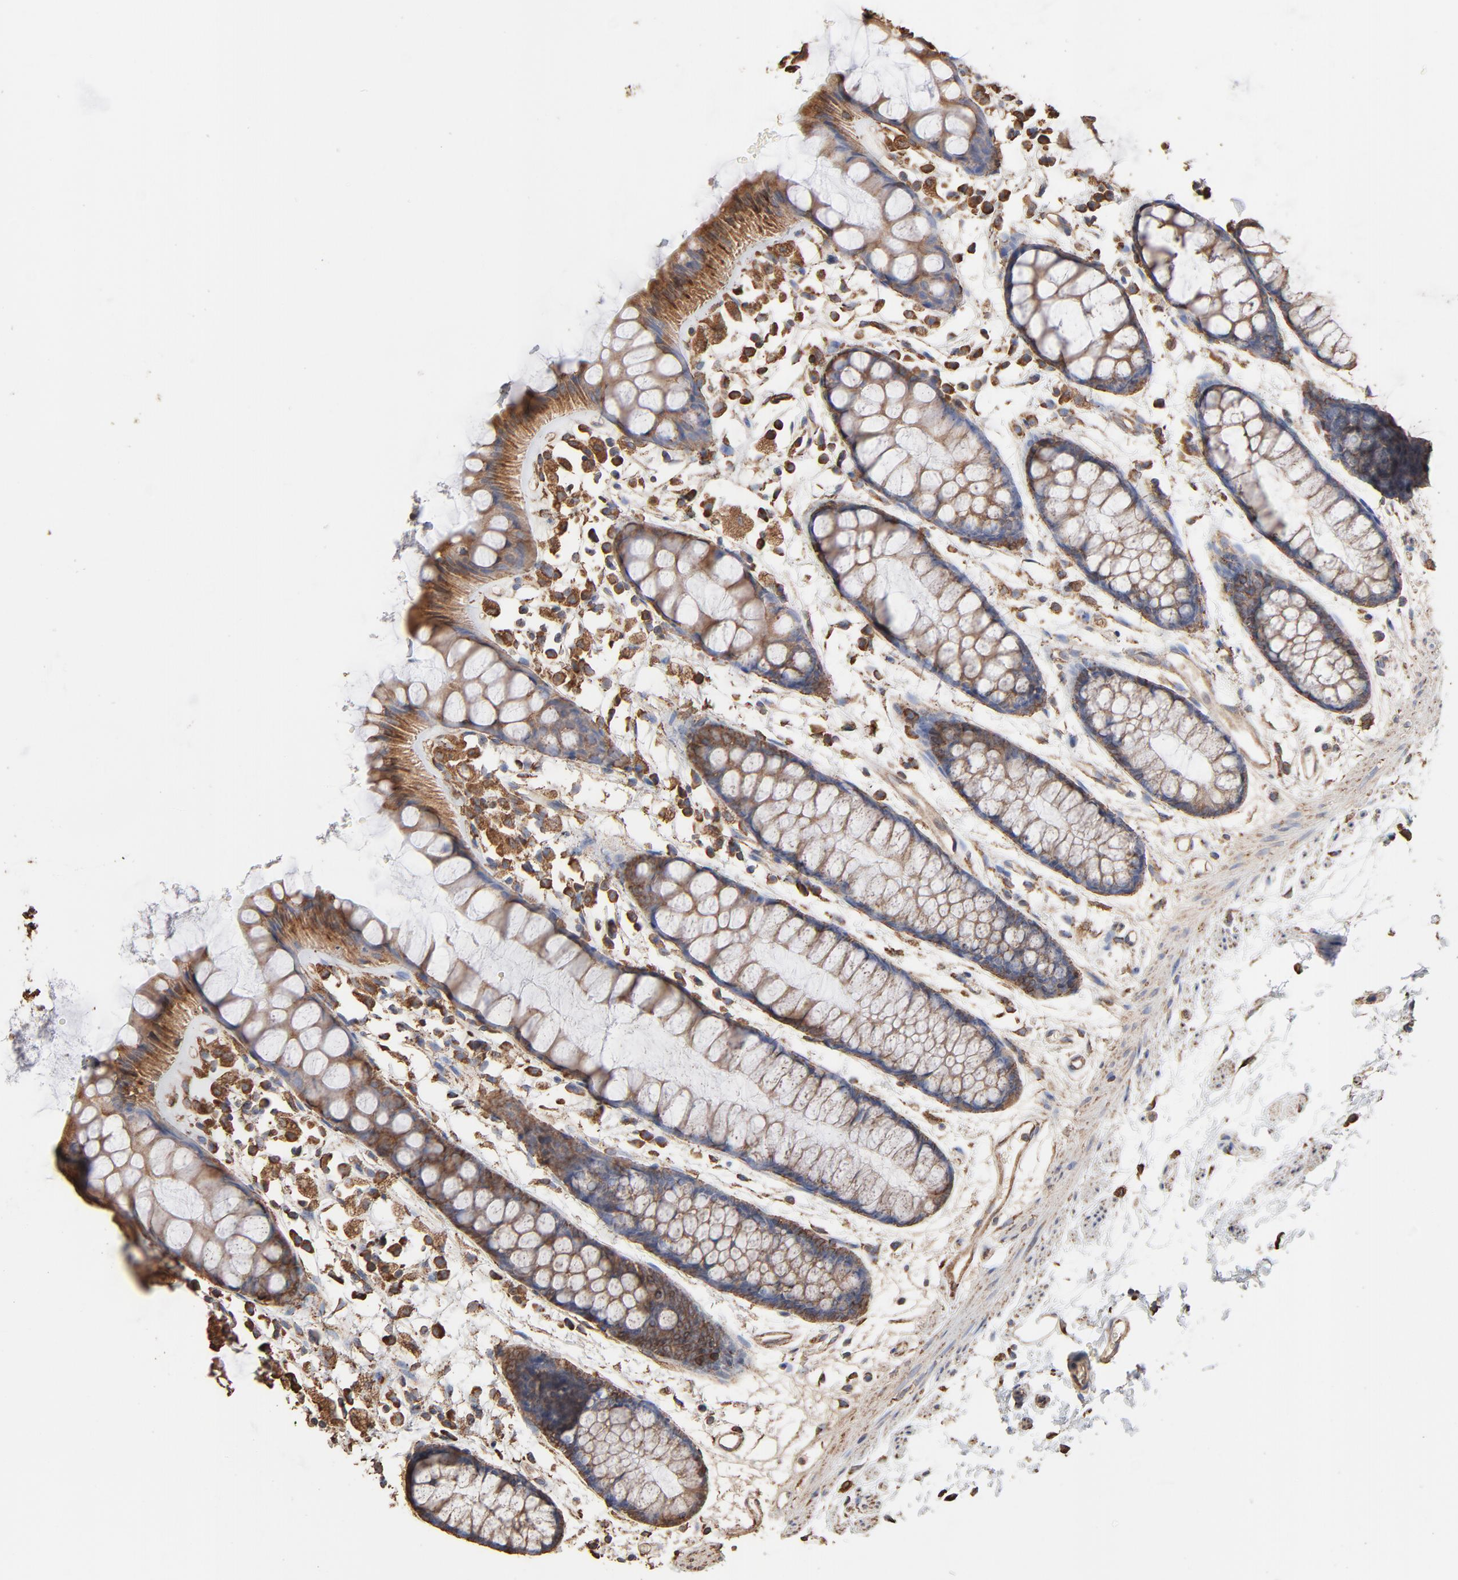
{"staining": {"intensity": "weak", "quantity": "25%-75%", "location": "cytoplasmic/membranous"}, "tissue": "rectum", "cell_type": "Glandular cells", "image_type": "normal", "snomed": [{"axis": "morphology", "description": "Normal tissue, NOS"}, {"axis": "topography", "description": "Rectum"}], "caption": "Immunohistochemistry (IHC) histopathology image of unremarkable rectum: human rectum stained using IHC exhibits low levels of weak protein expression localized specifically in the cytoplasmic/membranous of glandular cells, appearing as a cytoplasmic/membranous brown color.", "gene": "PDIA3", "patient": {"sex": "female", "age": 66}}